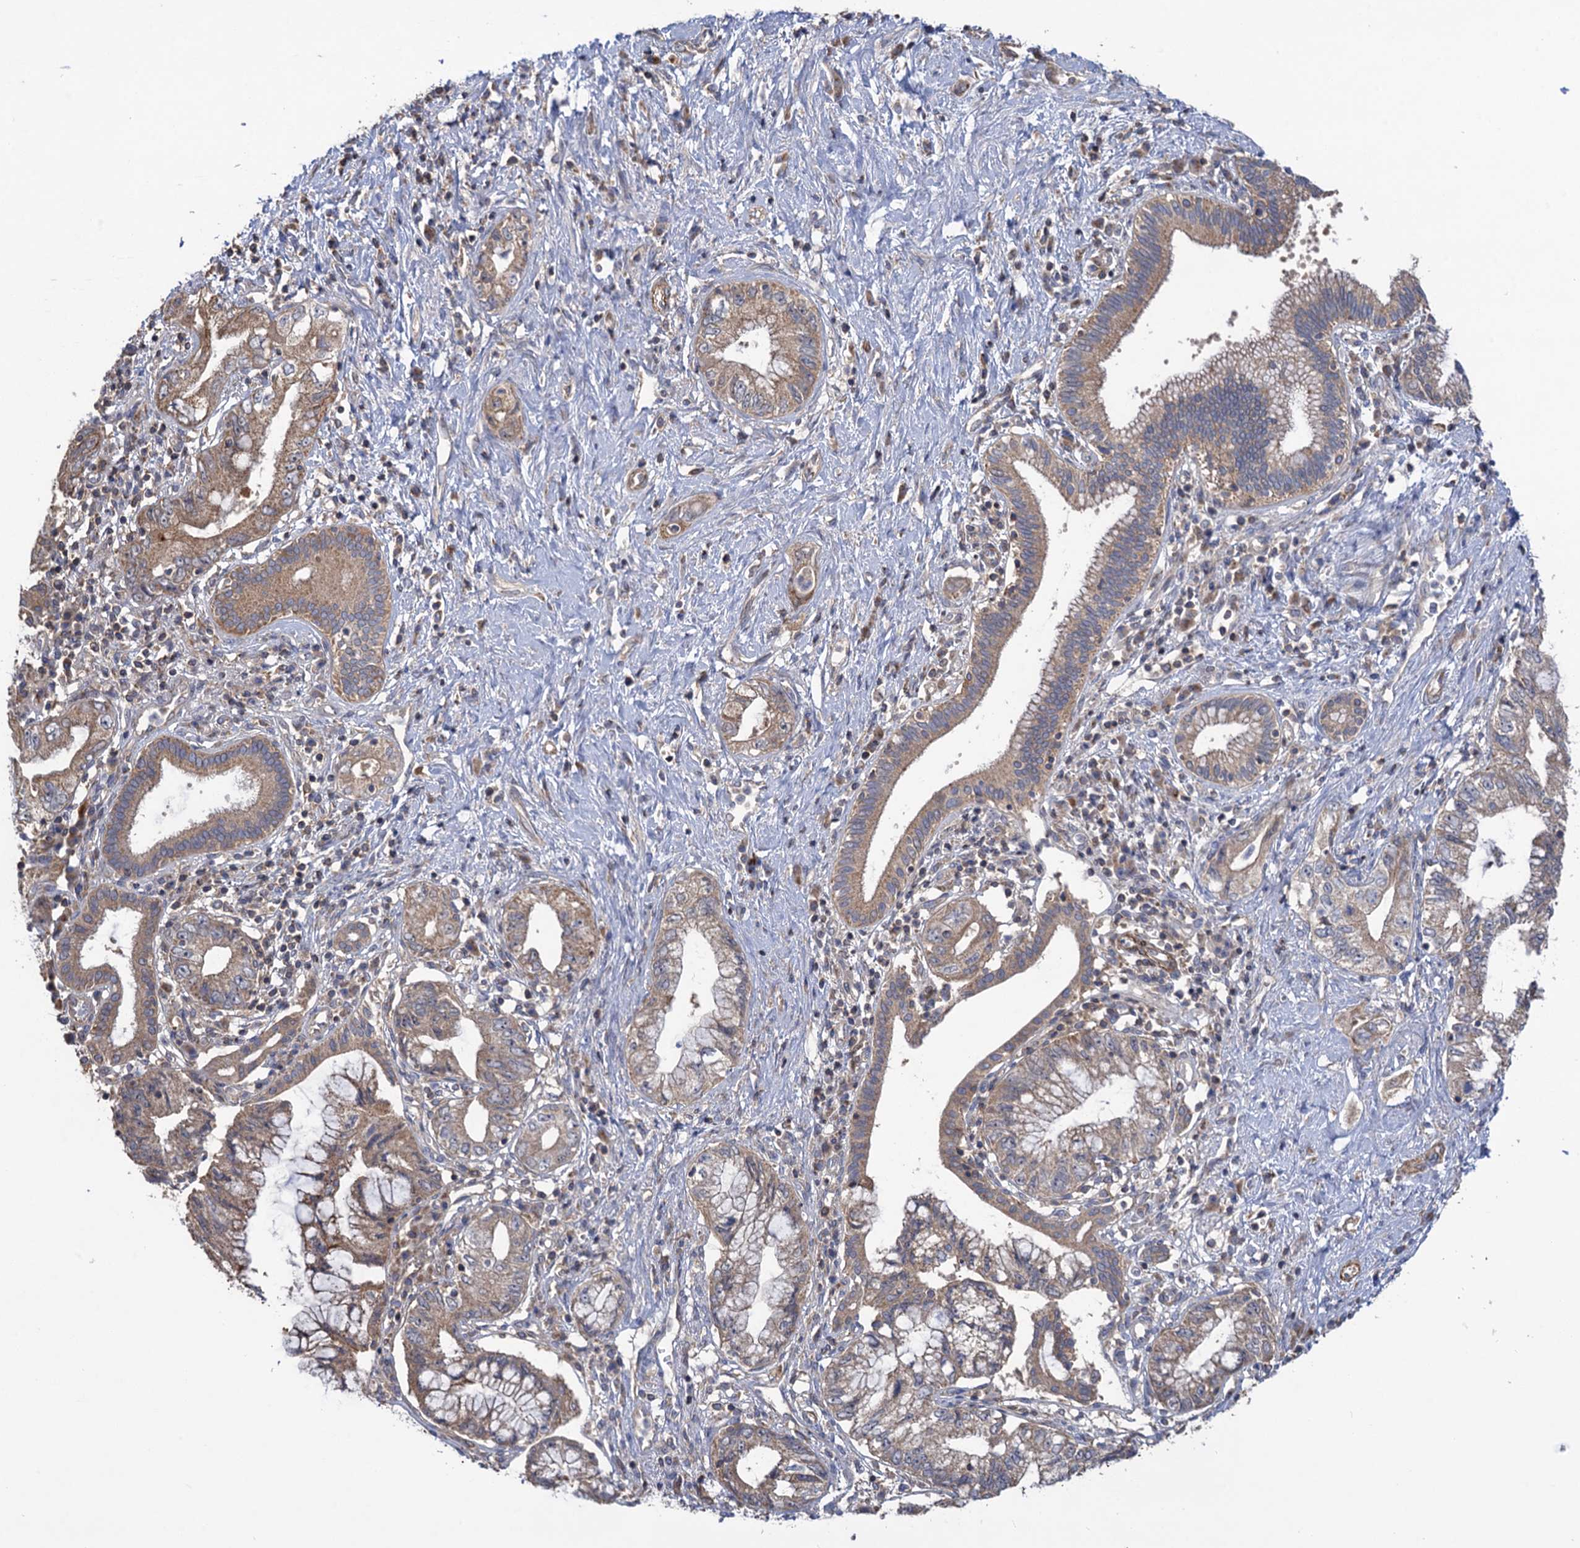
{"staining": {"intensity": "moderate", "quantity": ">75%", "location": "cytoplasmic/membranous"}, "tissue": "pancreatic cancer", "cell_type": "Tumor cells", "image_type": "cancer", "snomed": [{"axis": "morphology", "description": "Adenocarcinoma, NOS"}, {"axis": "topography", "description": "Pancreas"}], "caption": "Tumor cells display medium levels of moderate cytoplasmic/membranous staining in about >75% of cells in human pancreatic adenocarcinoma.", "gene": "WDR88", "patient": {"sex": "female", "age": 73}}